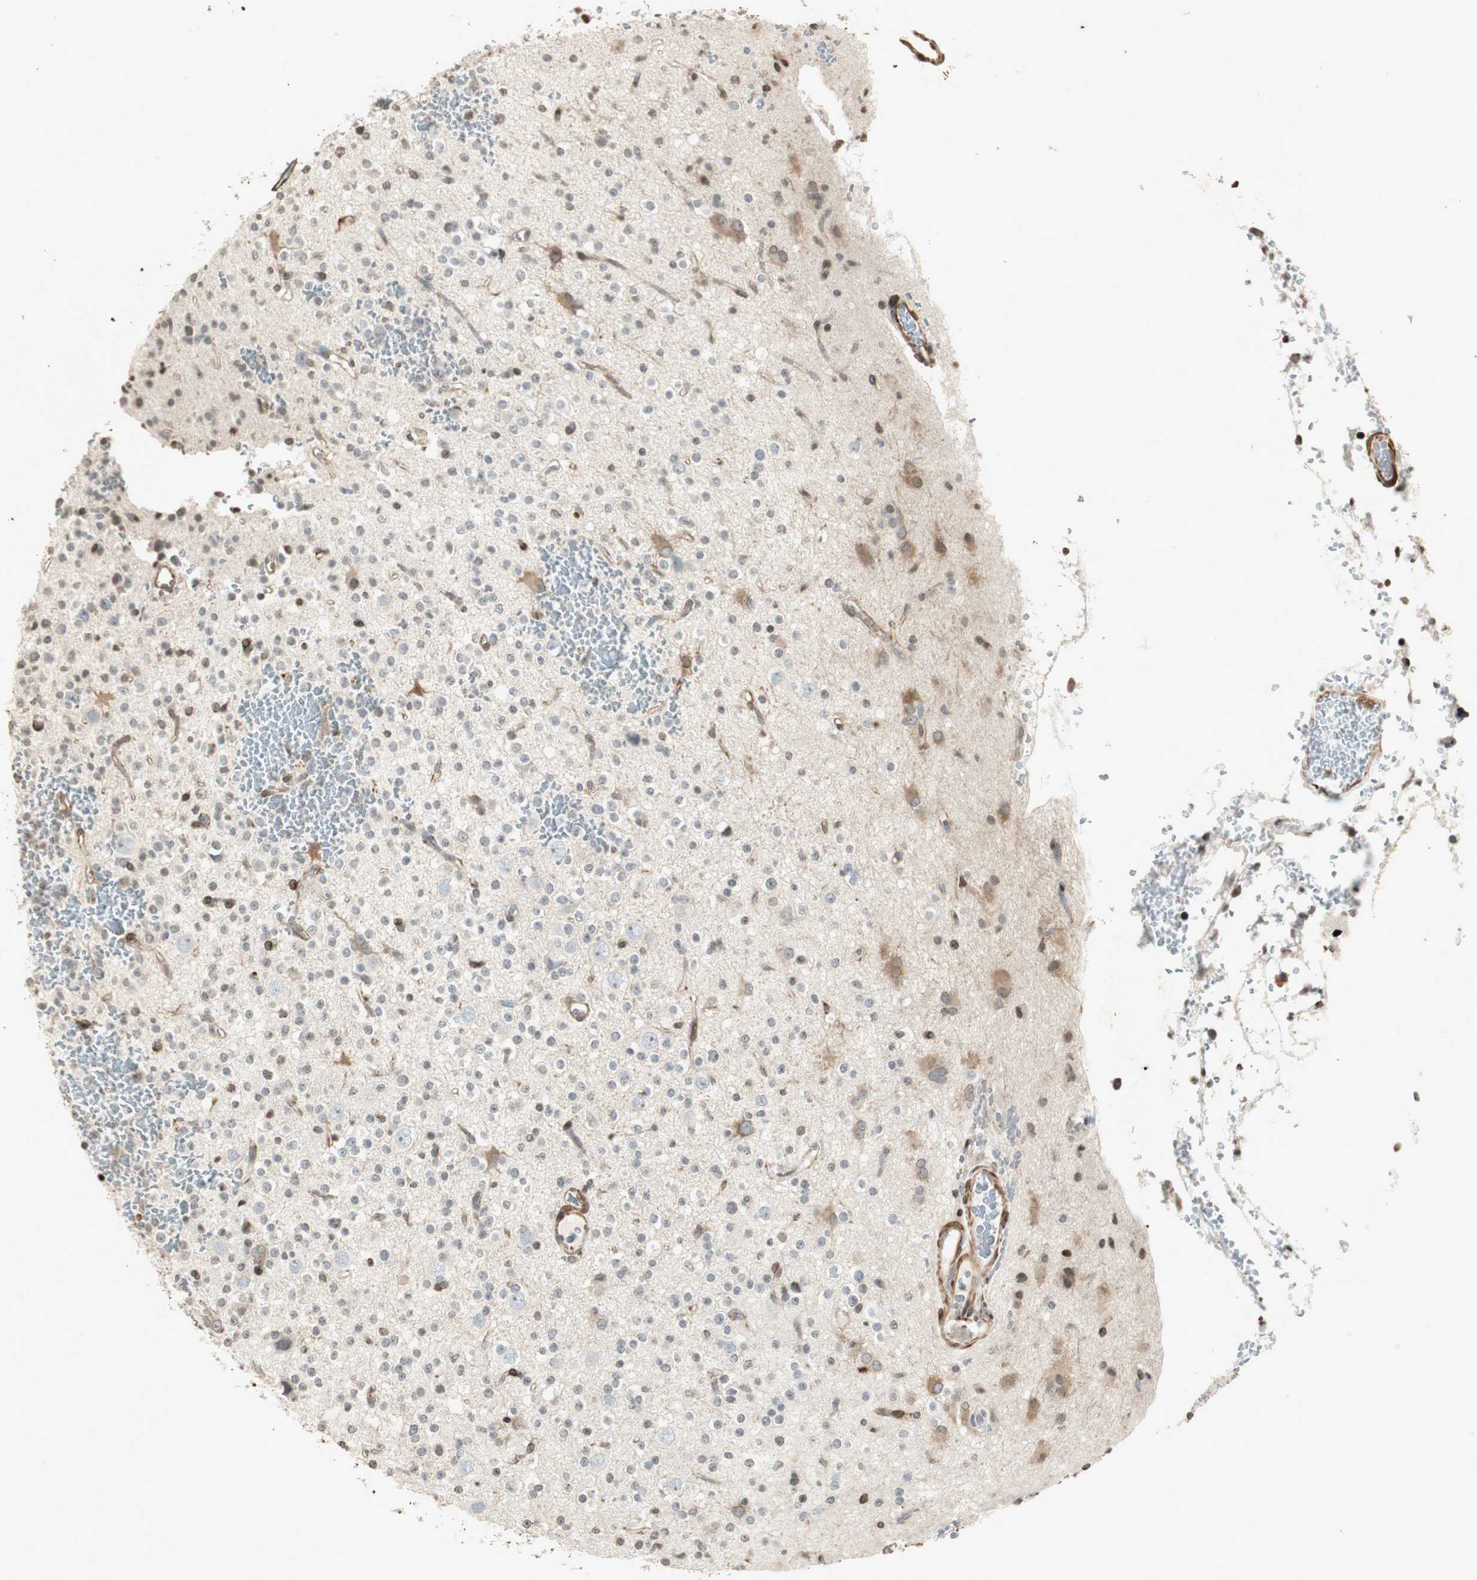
{"staining": {"intensity": "weak", "quantity": "<25%", "location": "nuclear"}, "tissue": "glioma", "cell_type": "Tumor cells", "image_type": "cancer", "snomed": [{"axis": "morphology", "description": "Glioma, malignant, High grade"}, {"axis": "topography", "description": "Brain"}], "caption": "DAB immunohistochemical staining of human malignant glioma (high-grade) shows no significant positivity in tumor cells. (Brightfield microscopy of DAB (3,3'-diaminobenzidine) IHC at high magnification).", "gene": "PRKG1", "patient": {"sex": "male", "age": 47}}